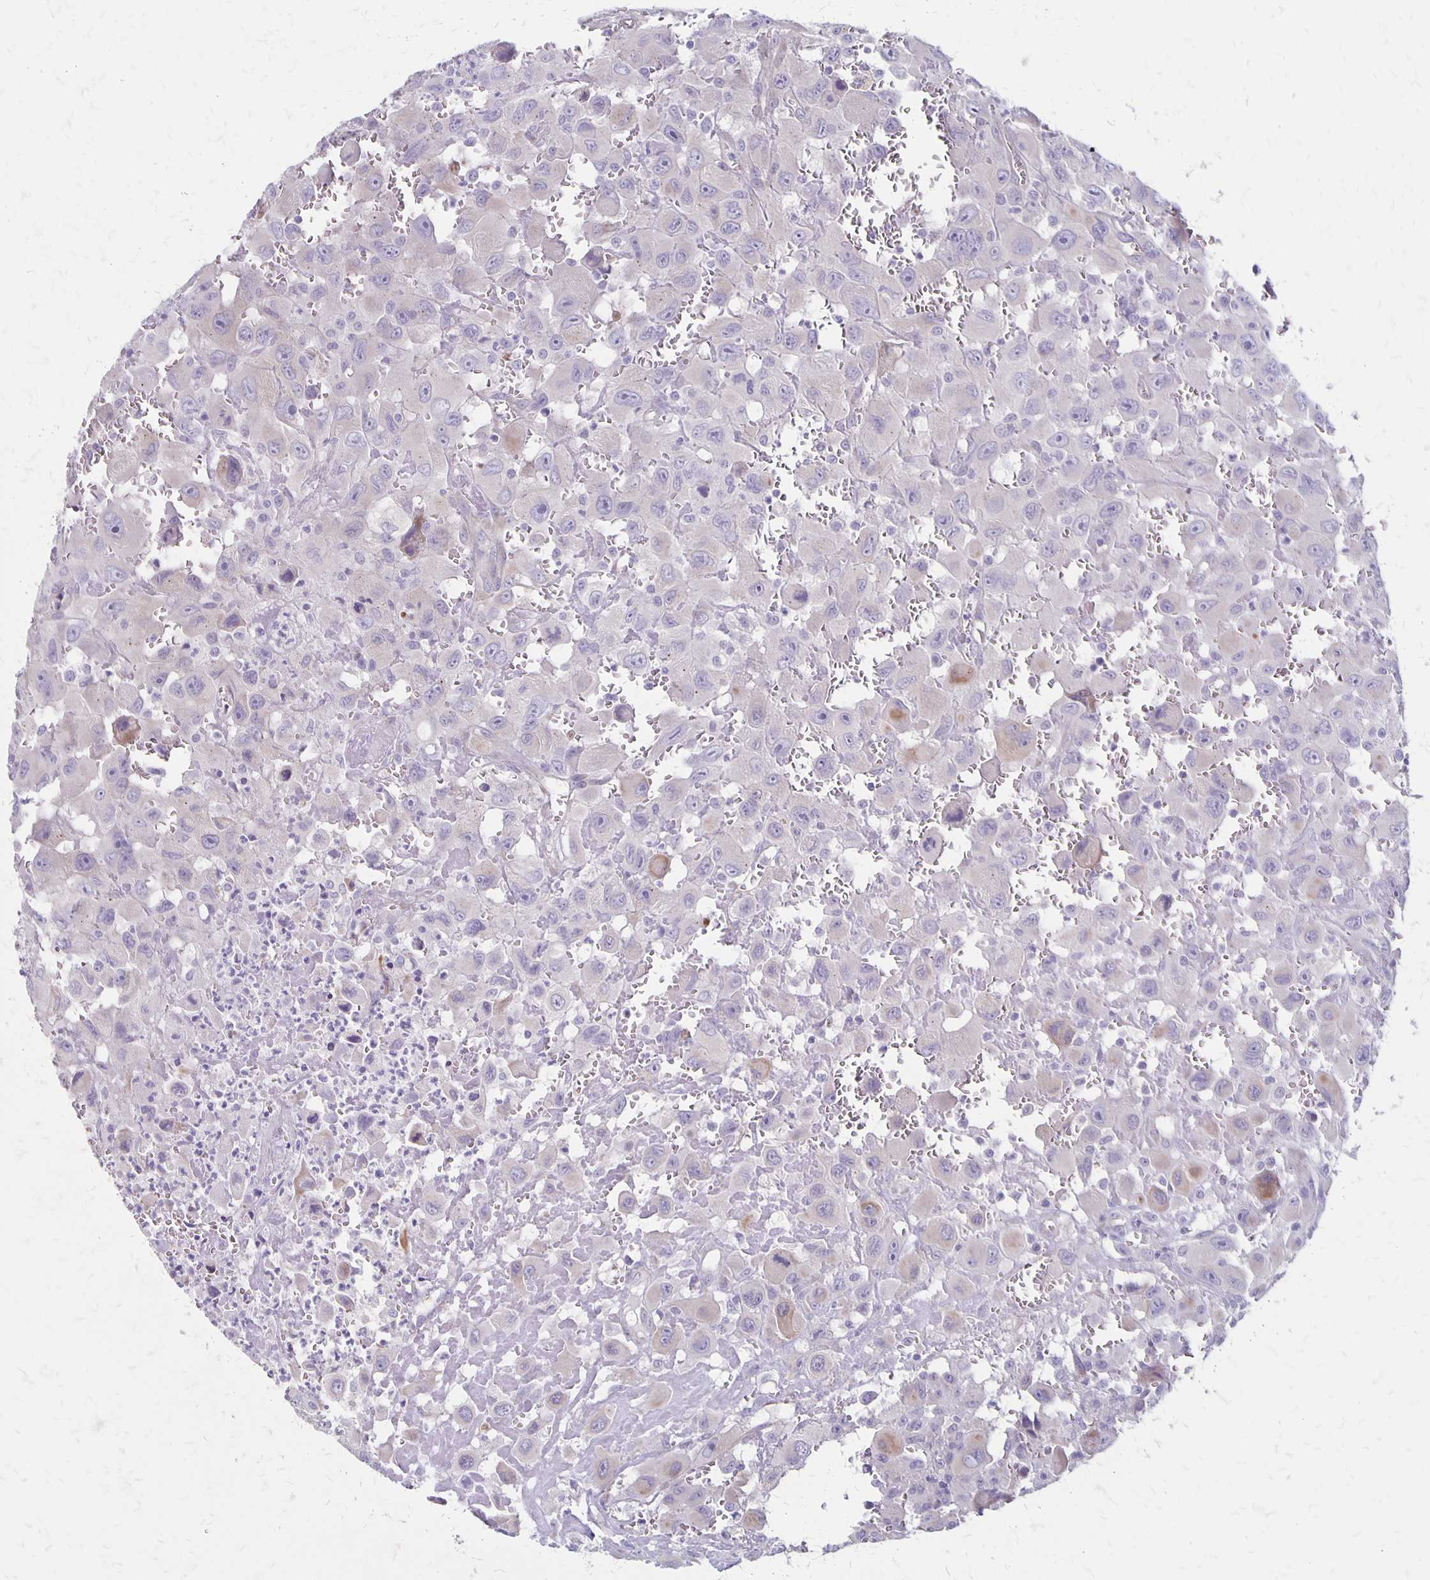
{"staining": {"intensity": "negative", "quantity": "none", "location": "none"}, "tissue": "head and neck cancer", "cell_type": "Tumor cells", "image_type": "cancer", "snomed": [{"axis": "morphology", "description": "Squamous cell carcinoma, NOS"}, {"axis": "morphology", "description": "Squamous cell carcinoma, metastatic, NOS"}, {"axis": "topography", "description": "Oral tissue"}, {"axis": "topography", "description": "Head-Neck"}], "caption": "Immunohistochemical staining of human head and neck metastatic squamous cell carcinoma exhibits no significant expression in tumor cells.", "gene": "HOMER1", "patient": {"sex": "female", "age": 85}}